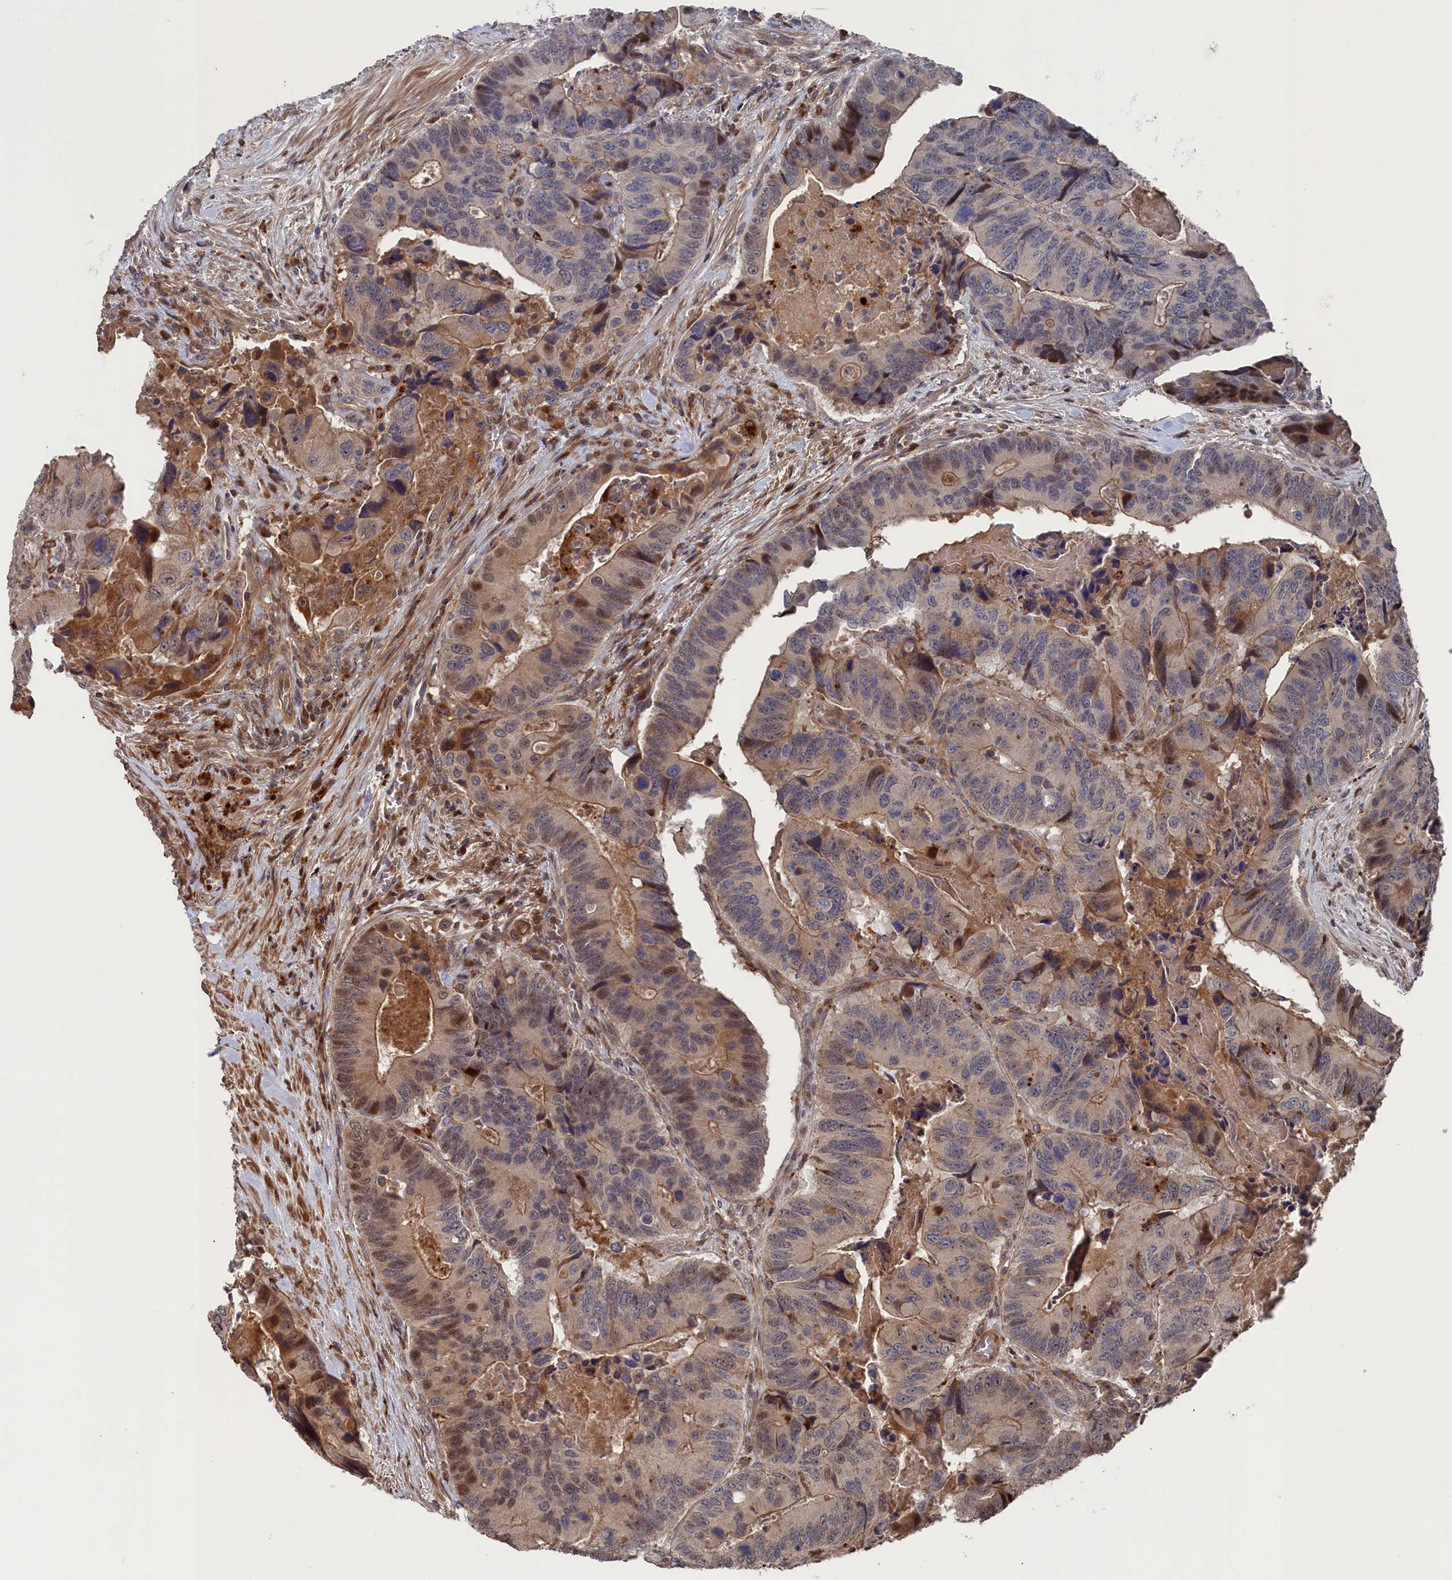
{"staining": {"intensity": "moderate", "quantity": "25%-75%", "location": "cytoplasmic/membranous,nuclear"}, "tissue": "colorectal cancer", "cell_type": "Tumor cells", "image_type": "cancer", "snomed": [{"axis": "morphology", "description": "Adenocarcinoma, NOS"}, {"axis": "topography", "description": "Colon"}], "caption": "Moderate cytoplasmic/membranous and nuclear staining is present in about 25%-75% of tumor cells in adenocarcinoma (colorectal). (DAB (3,3'-diaminobenzidine) IHC with brightfield microscopy, high magnification).", "gene": "PLA2G15", "patient": {"sex": "male", "age": 84}}